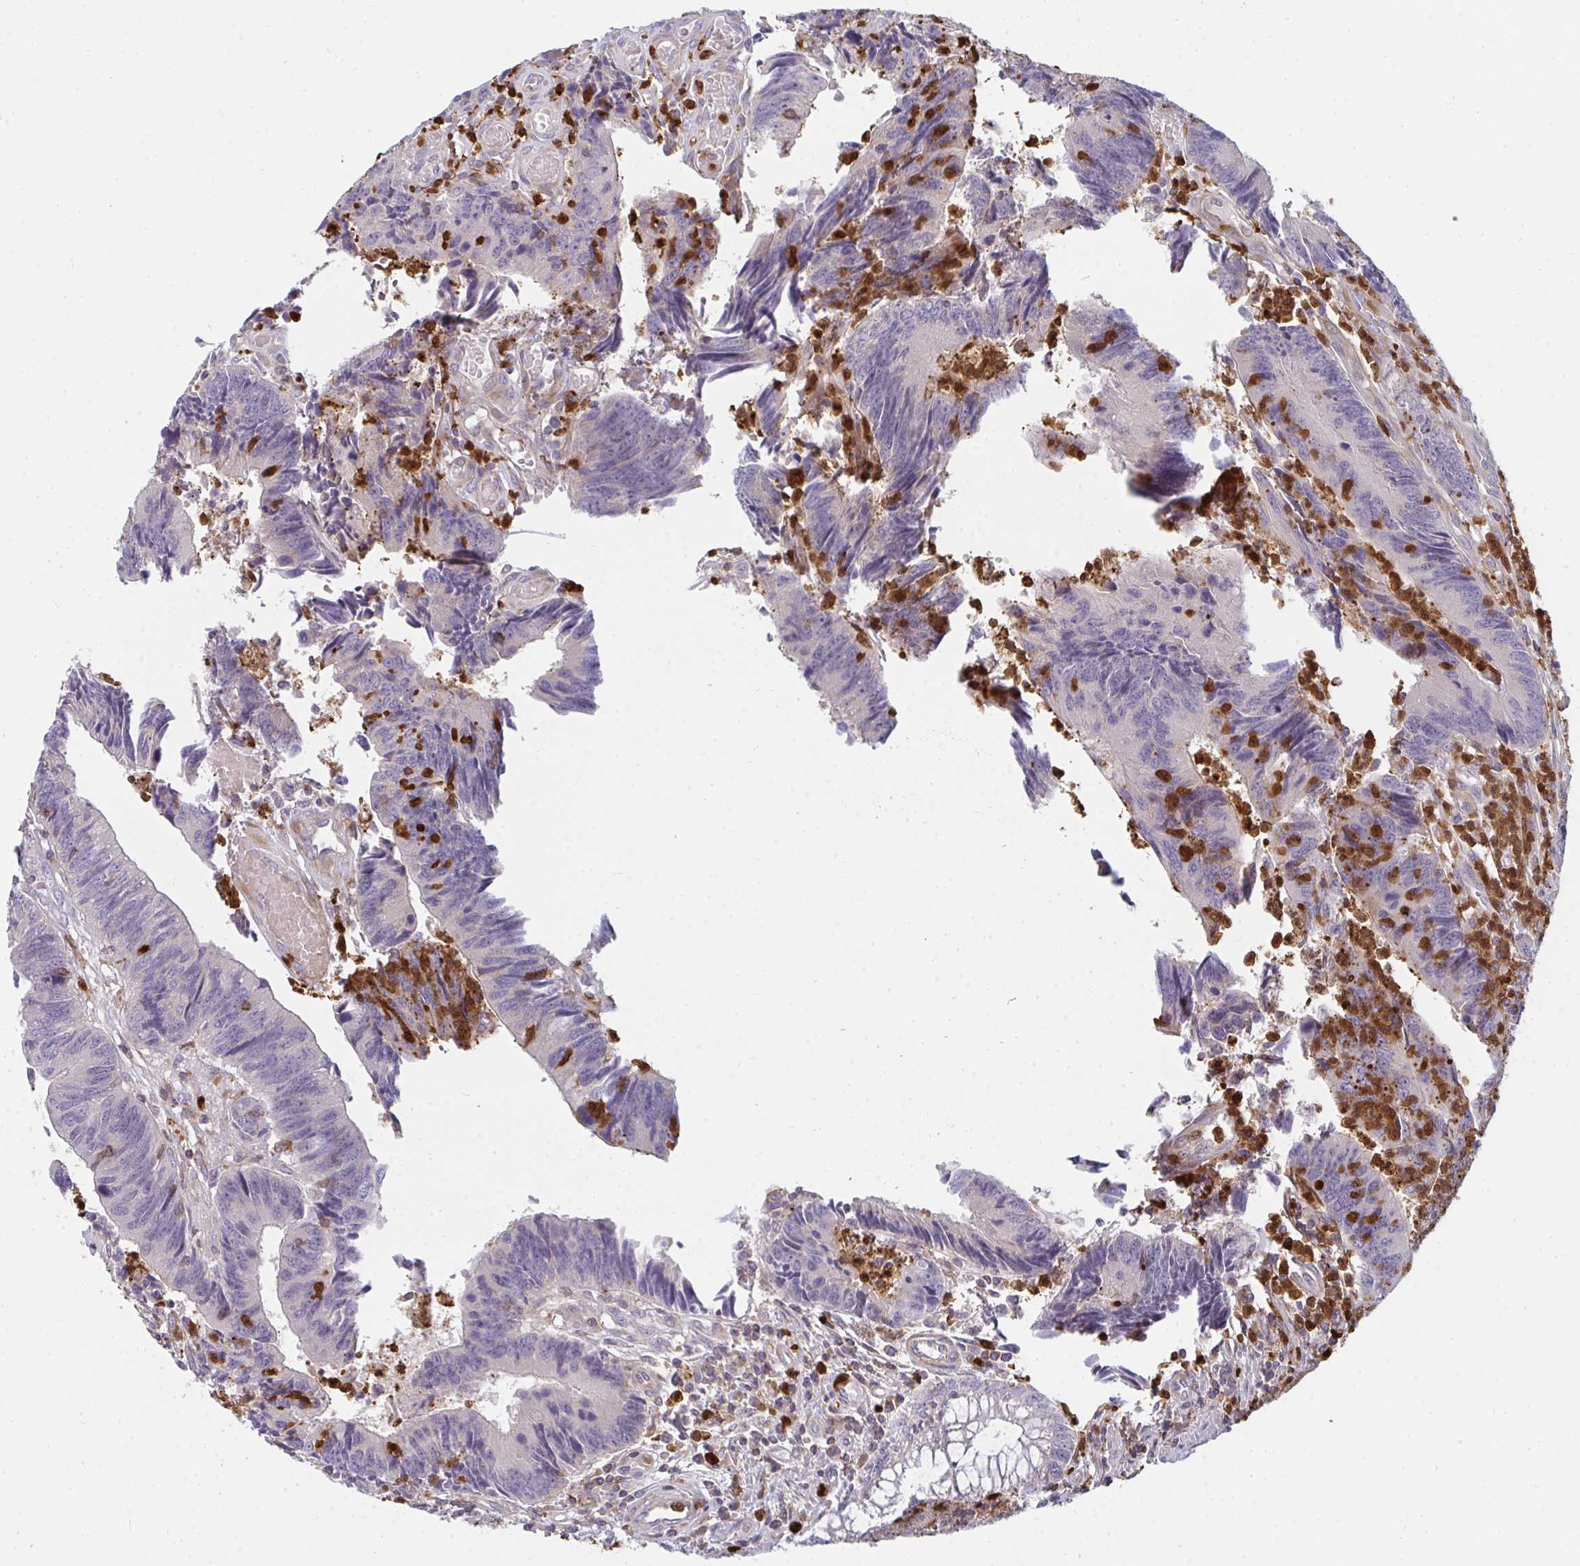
{"staining": {"intensity": "negative", "quantity": "none", "location": "none"}, "tissue": "colorectal cancer", "cell_type": "Tumor cells", "image_type": "cancer", "snomed": [{"axis": "morphology", "description": "Adenocarcinoma, NOS"}, {"axis": "topography", "description": "Colon"}], "caption": "Immunohistochemistry (IHC) of colorectal adenocarcinoma reveals no expression in tumor cells.", "gene": "CSF3R", "patient": {"sex": "female", "age": 67}}